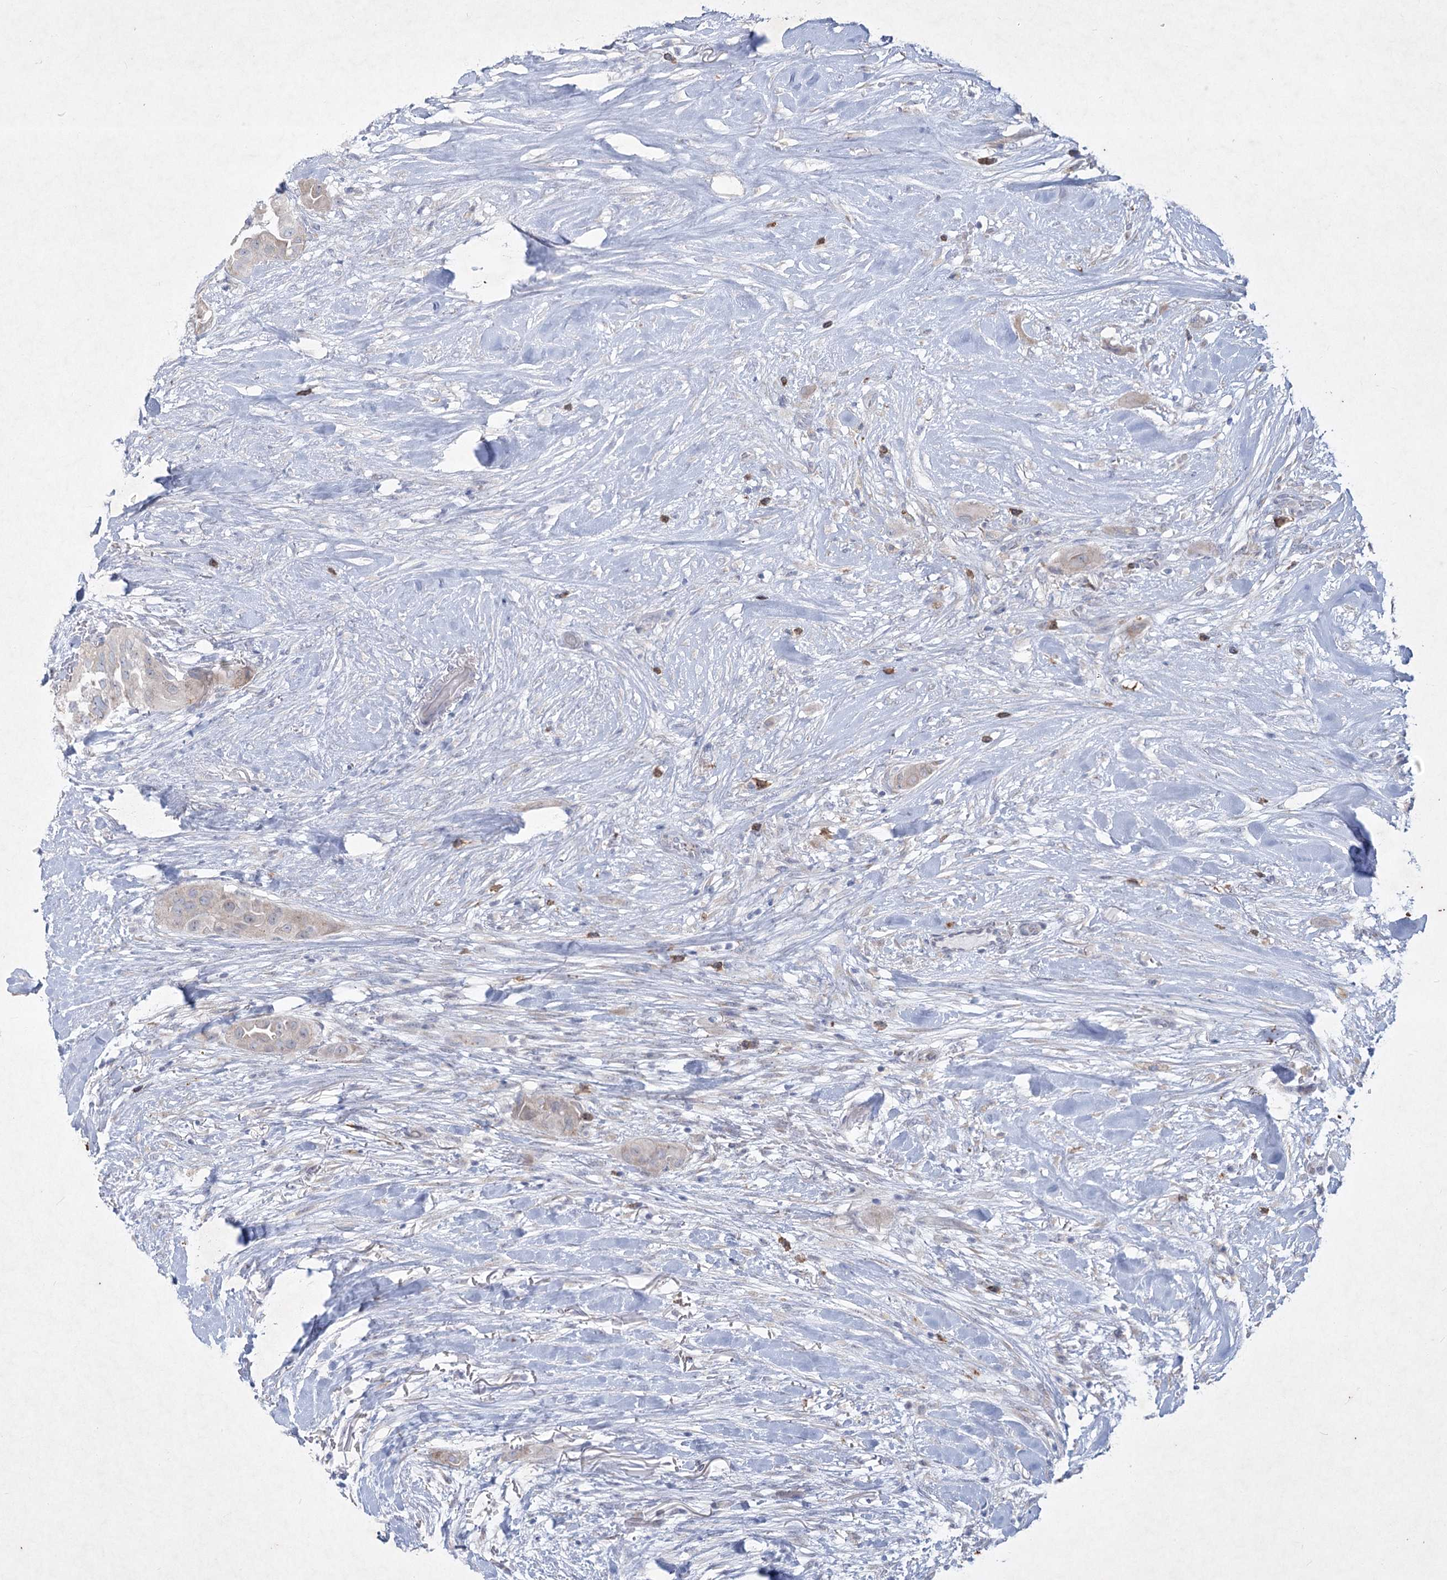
{"staining": {"intensity": "negative", "quantity": "none", "location": "none"}, "tissue": "thyroid cancer", "cell_type": "Tumor cells", "image_type": "cancer", "snomed": [{"axis": "morphology", "description": "Papillary adenocarcinoma, NOS"}, {"axis": "topography", "description": "Thyroid gland"}], "caption": "Thyroid cancer stained for a protein using IHC displays no positivity tumor cells.", "gene": "PLA2G12A", "patient": {"sex": "female", "age": 59}}